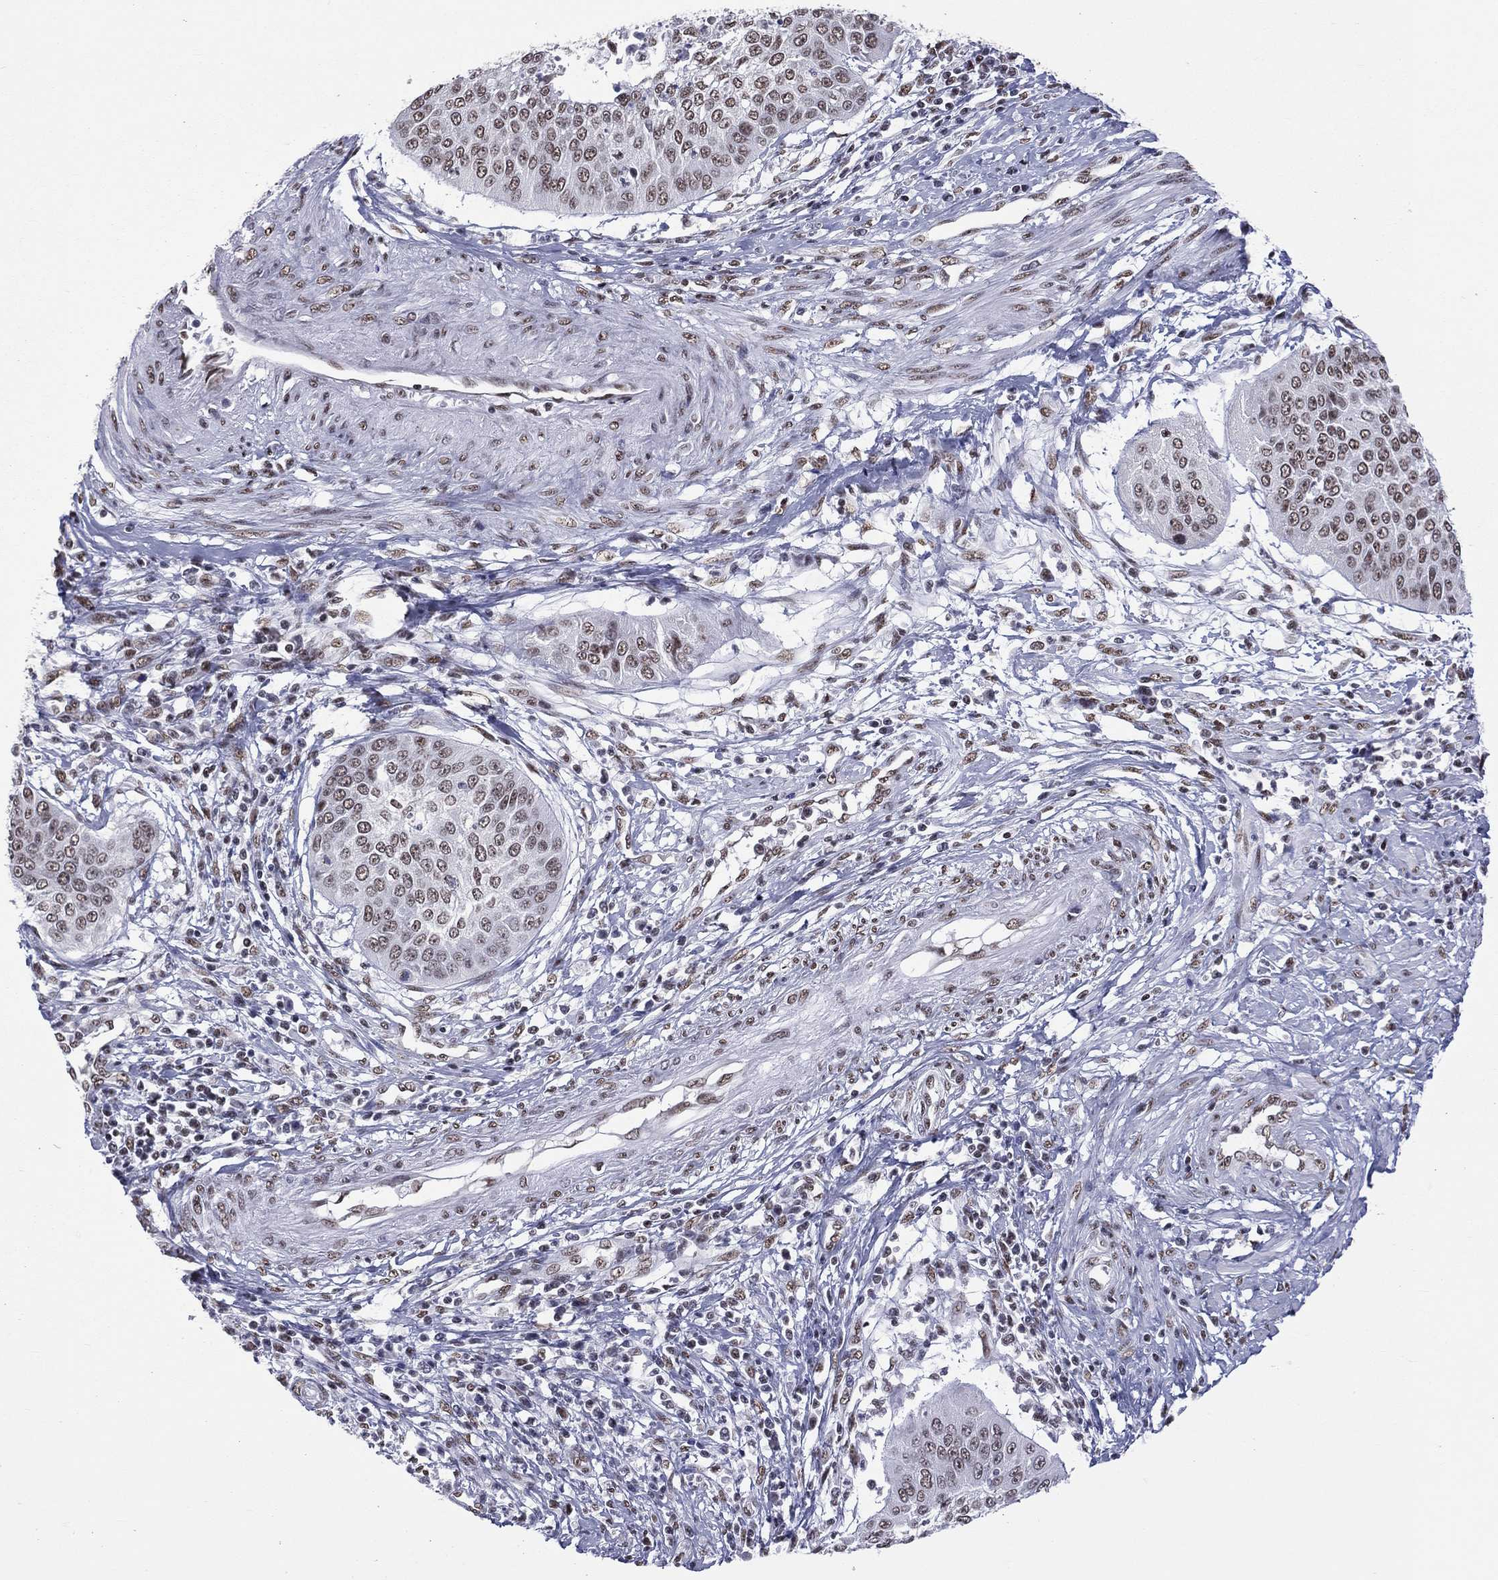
{"staining": {"intensity": "moderate", "quantity": "25%-75%", "location": "nuclear"}, "tissue": "cervical cancer", "cell_type": "Tumor cells", "image_type": "cancer", "snomed": [{"axis": "morphology", "description": "Normal tissue, NOS"}, {"axis": "morphology", "description": "Squamous cell carcinoma, NOS"}, {"axis": "topography", "description": "Cervix"}], "caption": "A micrograph of squamous cell carcinoma (cervical) stained for a protein reveals moderate nuclear brown staining in tumor cells. (DAB IHC with brightfield microscopy, high magnification).", "gene": "ZNF7", "patient": {"sex": "female", "age": 39}}